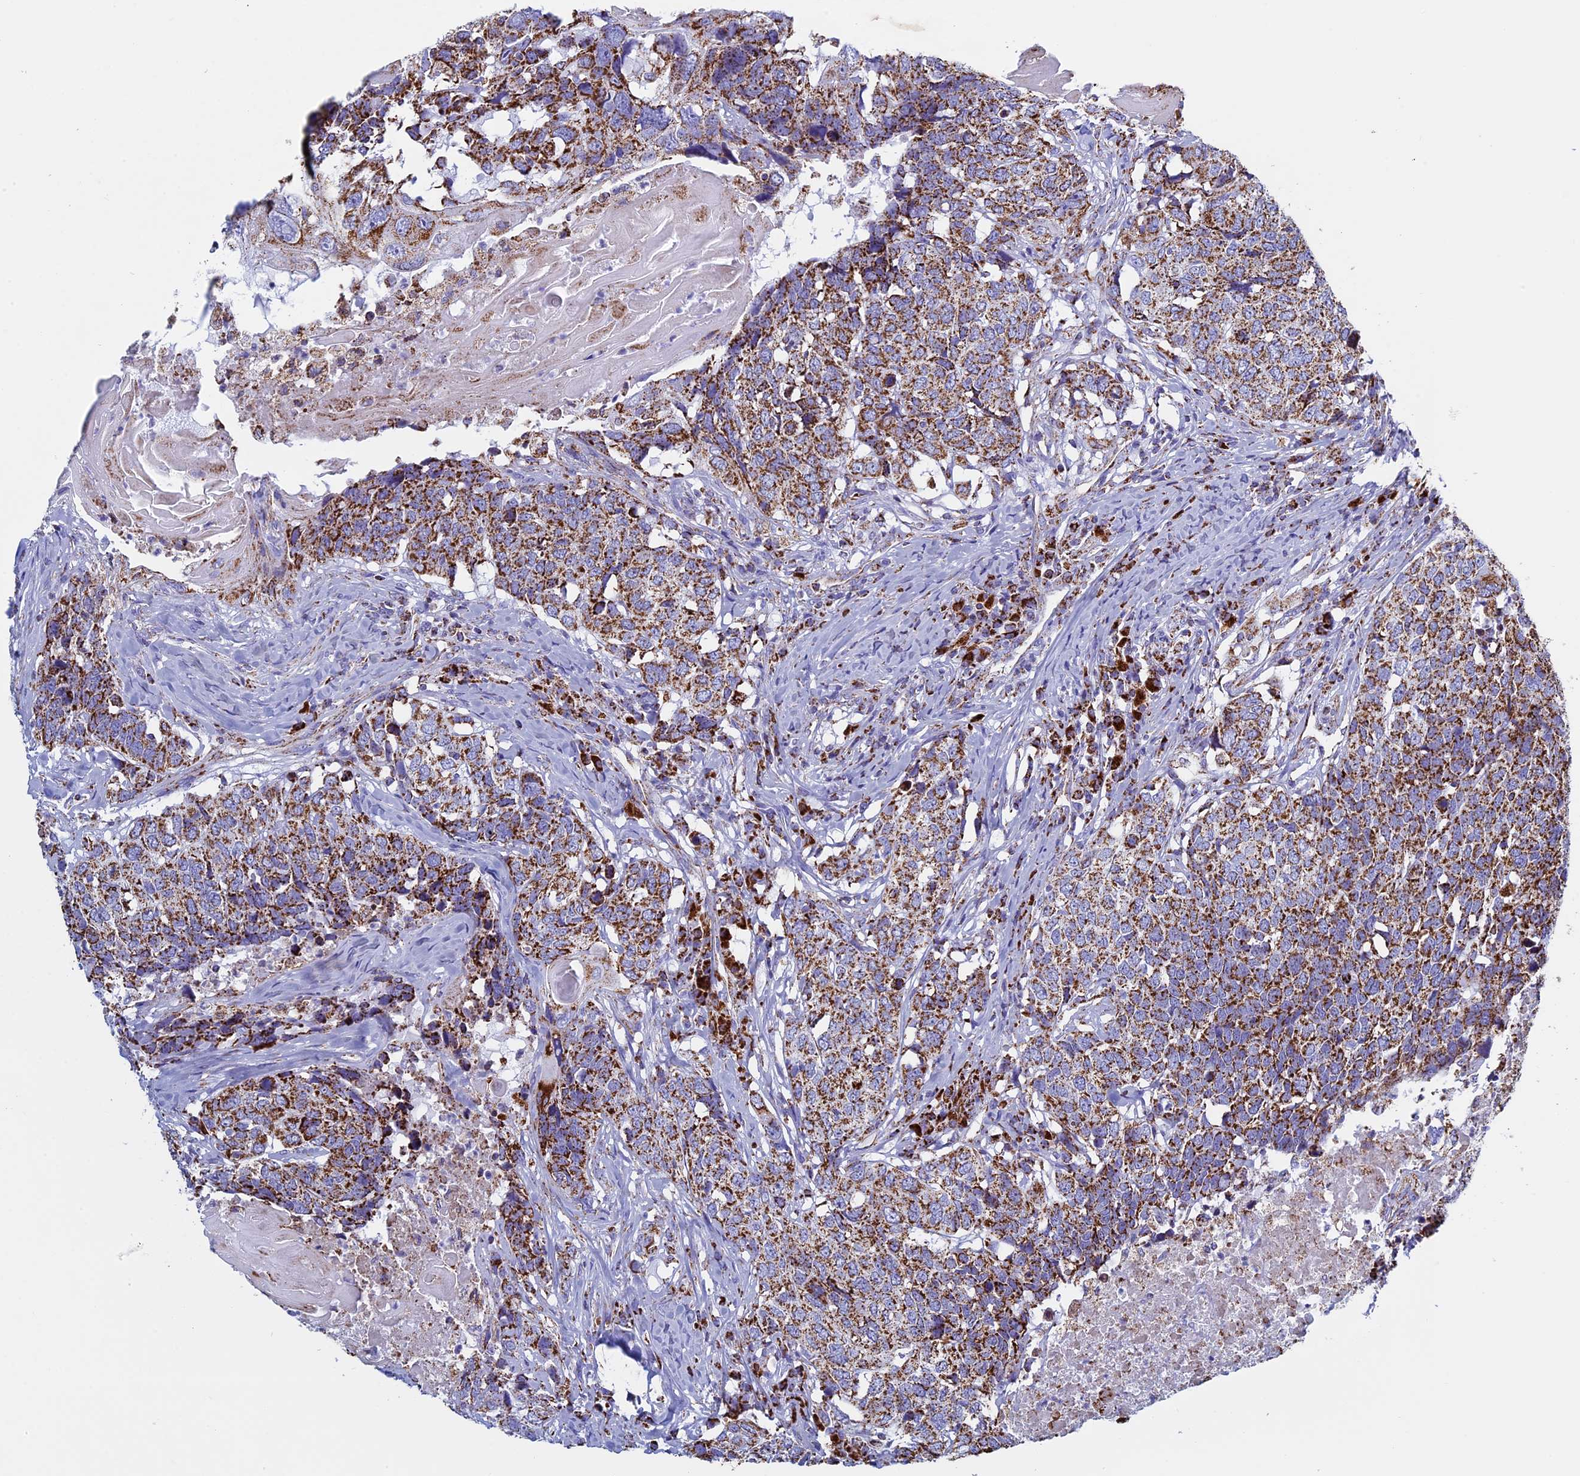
{"staining": {"intensity": "strong", "quantity": ">75%", "location": "cytoplasmic/membranous"}, "tissue": "head and neck cancer", "cell_type": "Tumor cells", "image_type": "cancer", "snomed": [{"axis": "morphology", "description": "Squamous cell carcinoma, NOS"}, {"axis": "topography", "description": "Head-Neck"}], "caption": "DAB immunohistochemical staining of squamous cell carcinoma (head and neck) reveals strong cytoplasmic/membranous protein positivity in about >75% of tumor cells. (Stains: DAB (3,3'-diaminobenzidine) in brown, nuclei in blue, Microscopy: brightfield microscopy at high magnification).", "gene": "UQCRFS1", "patient": {"sex": "male", "age": 66}}